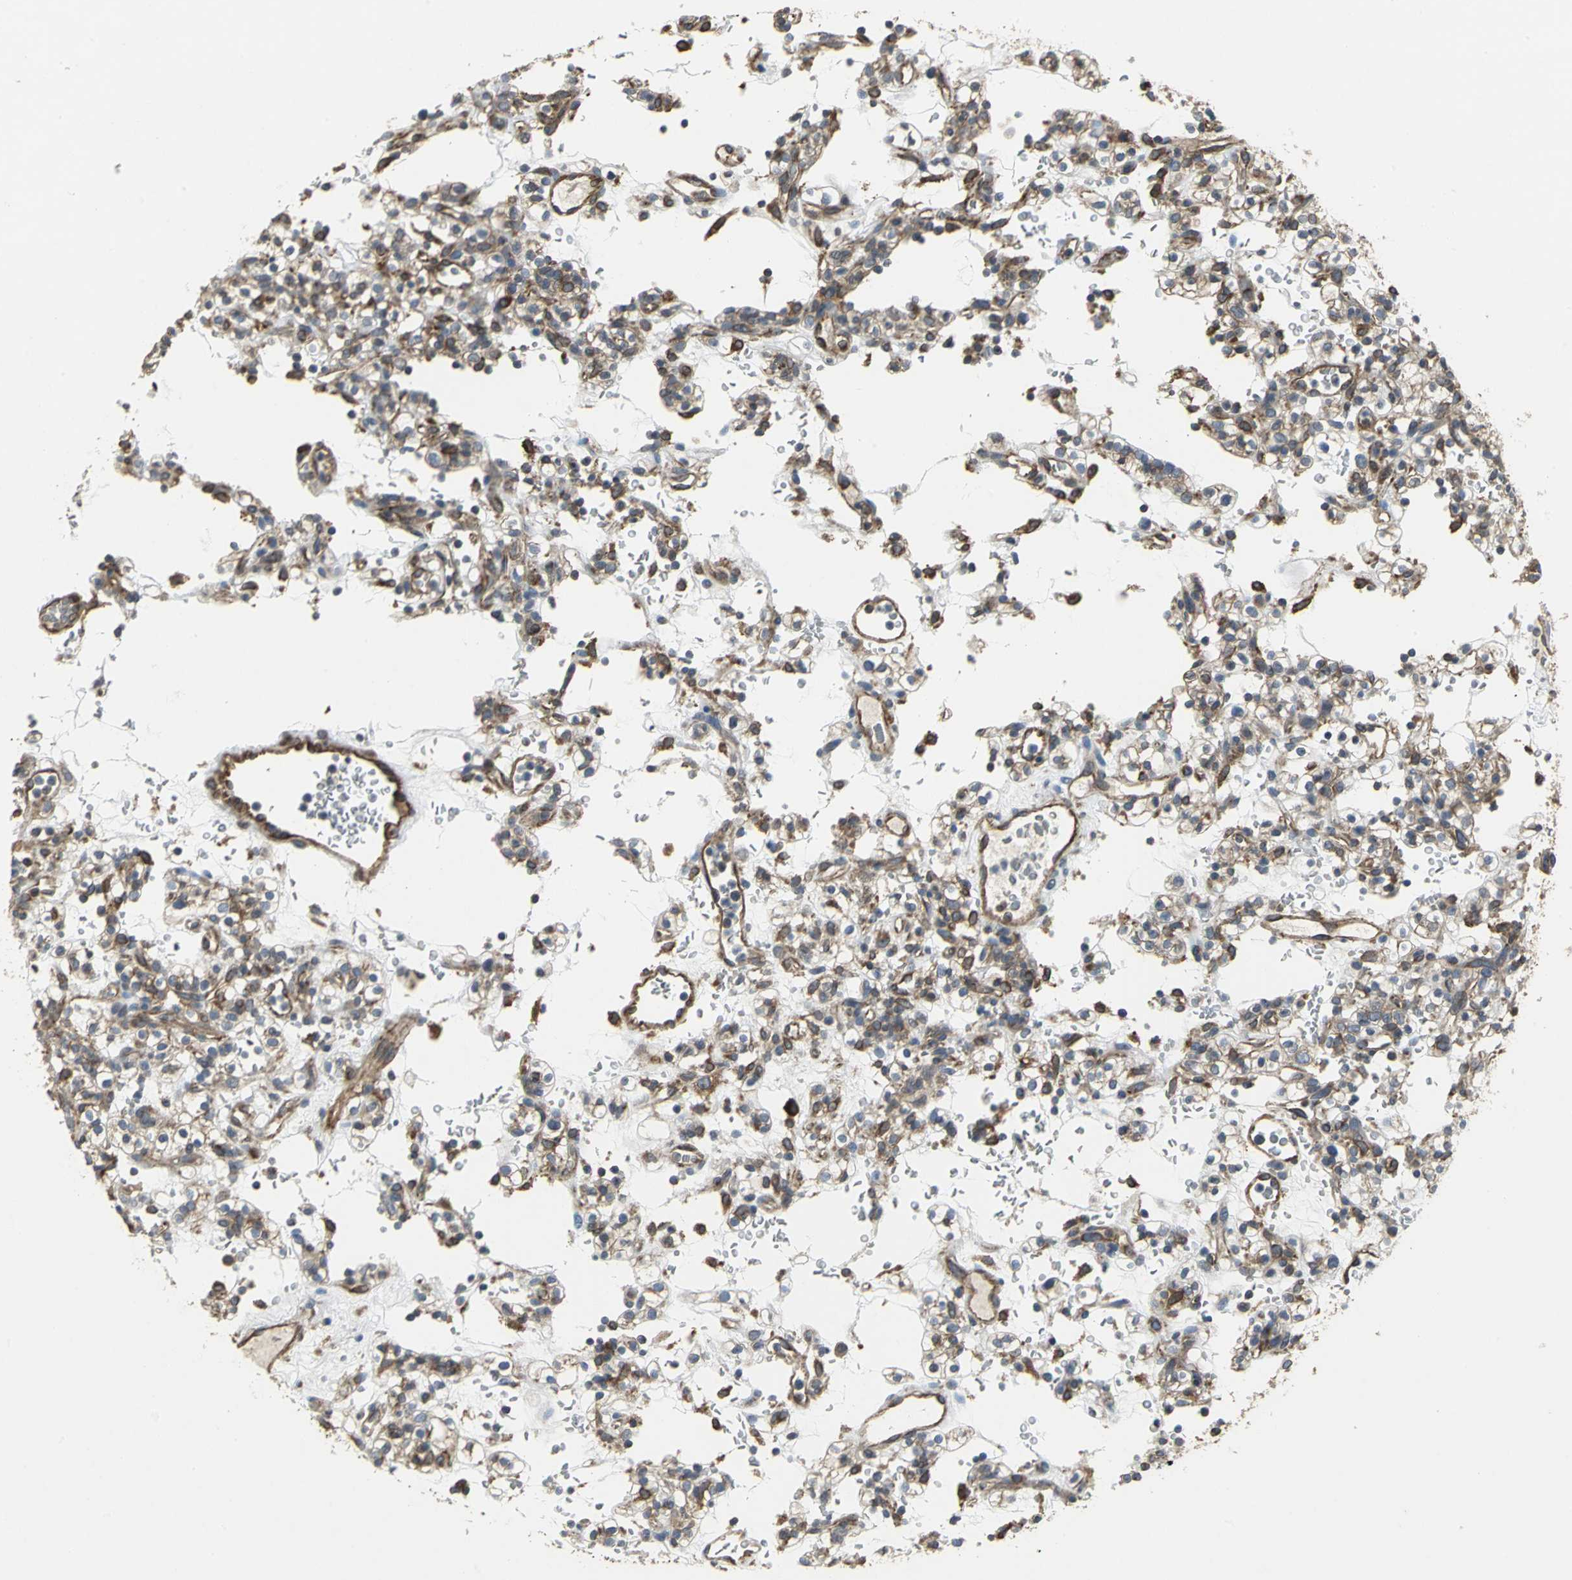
{"staining": {"intensity": "weak", "quantity": "25%-75%", "location": "cytoplasmic/membranous"}, "tissue": "renal cancer", "cell_type": "Tumor cells", "image_type": "cancer", "snomed": [{"axis": "morphology", "description": "Normal tissue, NOS"}, {"axis": "morphology", "description": "Adenocarcinoma, NOS"}, {"axis": "topography", "description": "Kidney"}], "caption": "Weak cytoplasmic/membranous staining is seen in approximately 25%-75% of tumor cells in renal cancer. (Brightfield microscopy of DAB IHC at high magnification).", "gene": "SYVN1", "patient": {"sex": "female", "age": 72}}